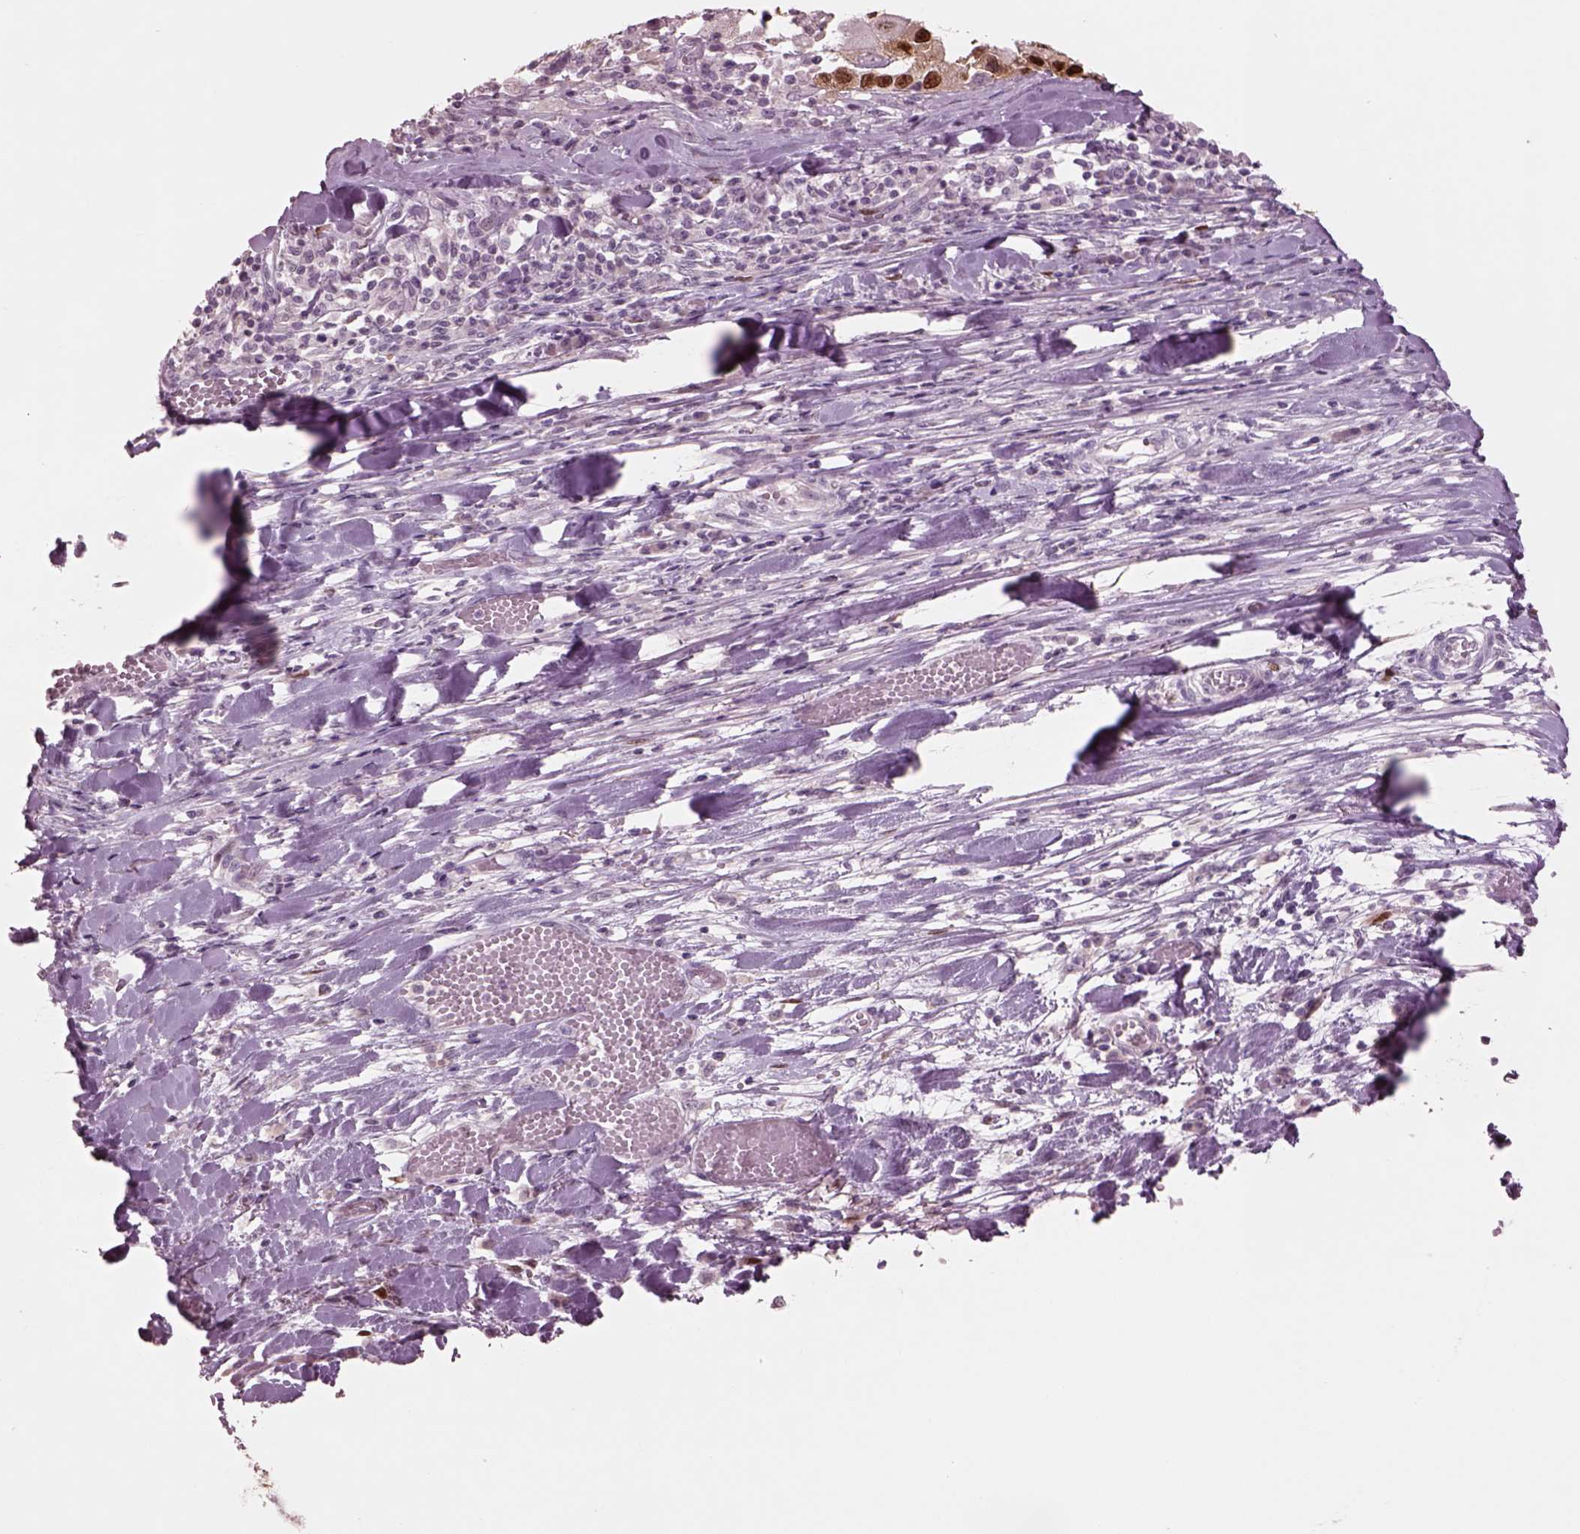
{"staining": {"intensity": "strong", "quantity": ">75%", "location": "nuclear"}, "tissue": "melanoma", "cell_type": "Tumor cells", "image_type": "cancer", "snomed": [{"axis": "morphology", "description": "Malignant melanoma, Metastatic site"}, {"axis": "topography", "description": "Lymph node"}], "caption": "Tumor cells show high levels of strong nuclear staining in approximately >75% of cells in human melanoma. Using DAB (3,3'-diaminobenzidine) (brown) and hematoxylin (blue) stains, captured at high magnification using brightfield microscopy.", "gene": "SOX9", "patient": {"sex": "male", "age": 50}}